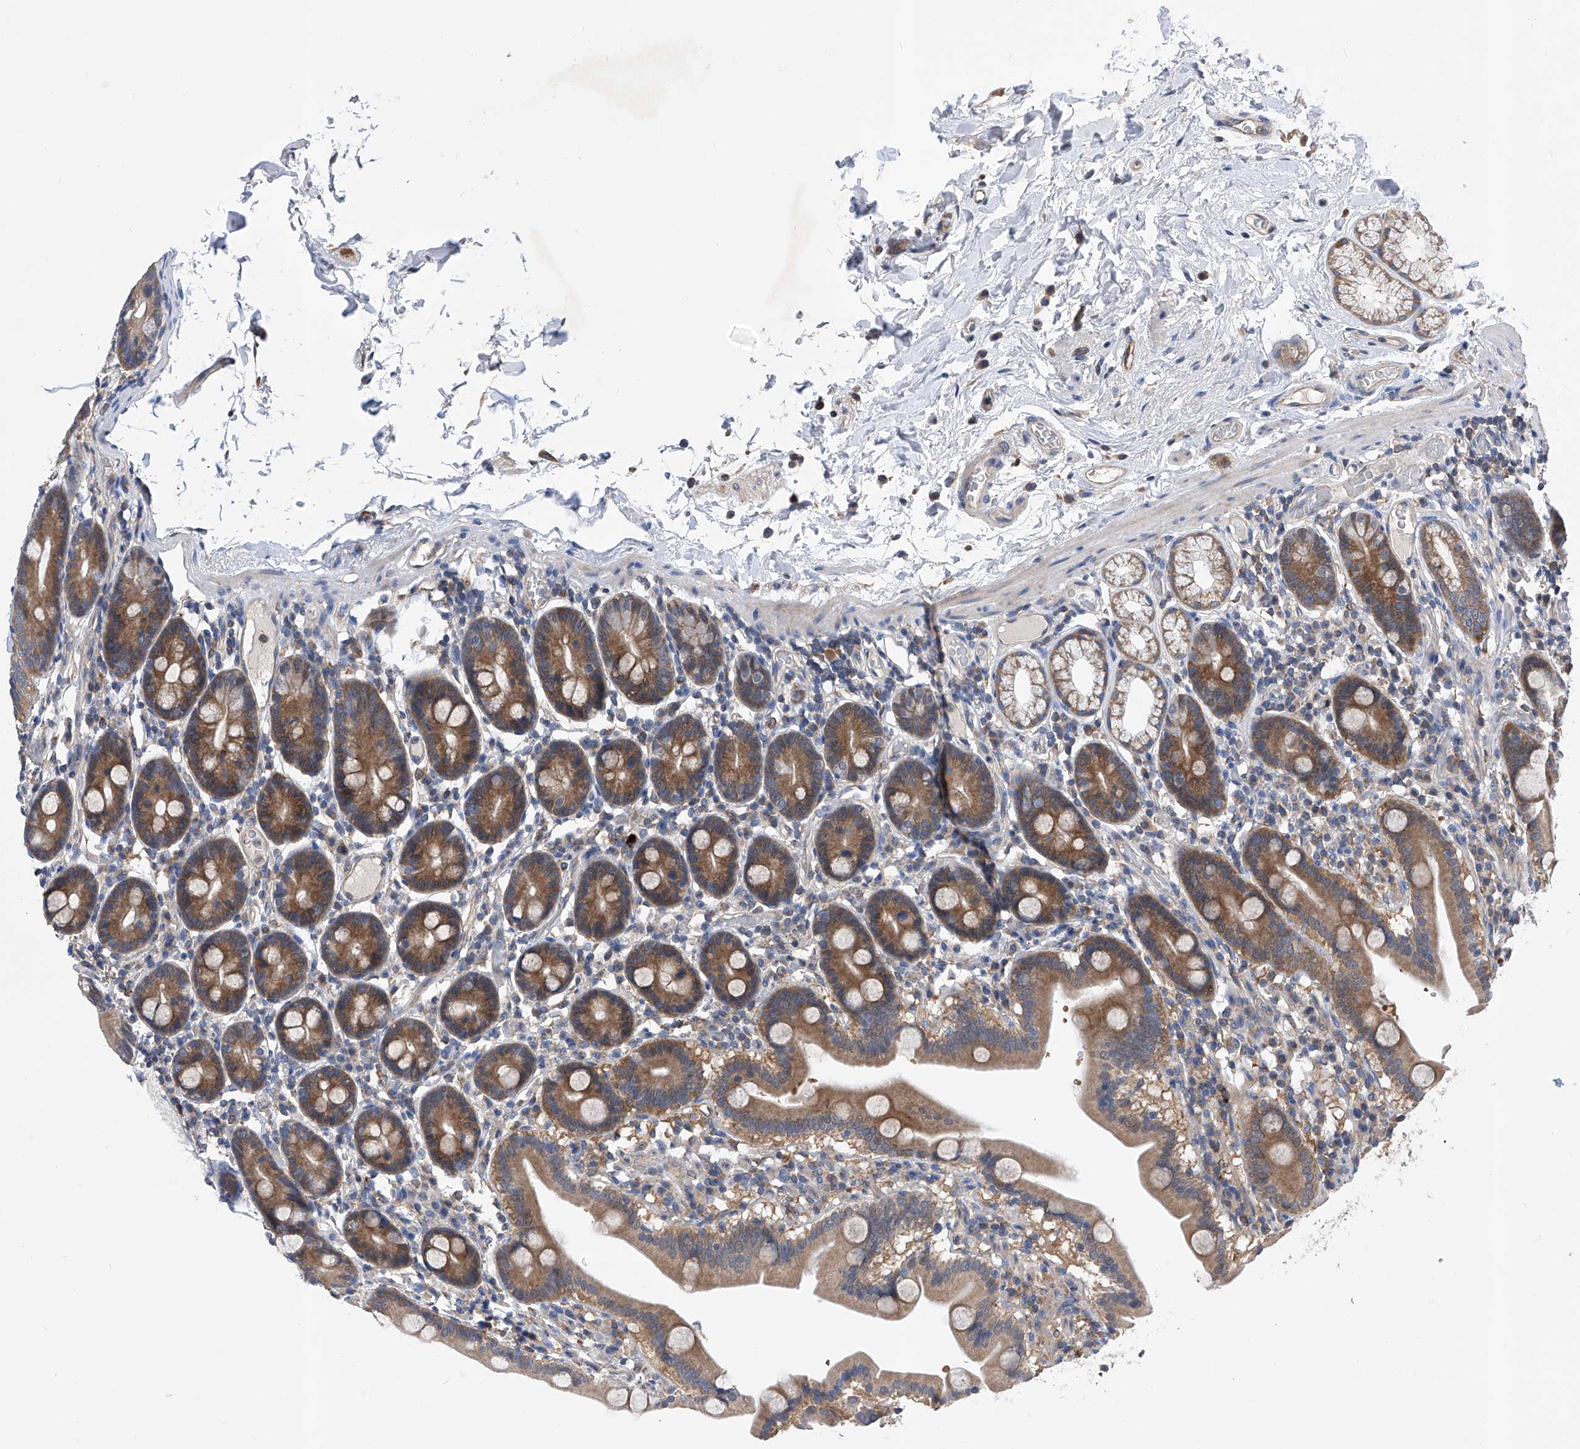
{"staining": {"intensity": "moderate", "quantity": ">75%", "location": "cytoplasmic/membranous"}, "tissue": "duodenum", "cell_type": "Glandular cells", "image_type": "normal", "snomed": [{"axis": "morphology", "description": "Normal tissue, NOS"}, {"axis": "topography", "description": "Duodenum"}], "caption": "High-power microscopy captured an immunohistochemistry photomicrograph of unremarkable duodenum, revealing moderate cytoplasmic/membranous expression in approximately >75% of glandular cells. (DAB IHC with brightfield microscopy, high magnification).", "gene": "SPATA20", "patient": {"sex": "male", "age": 55}}